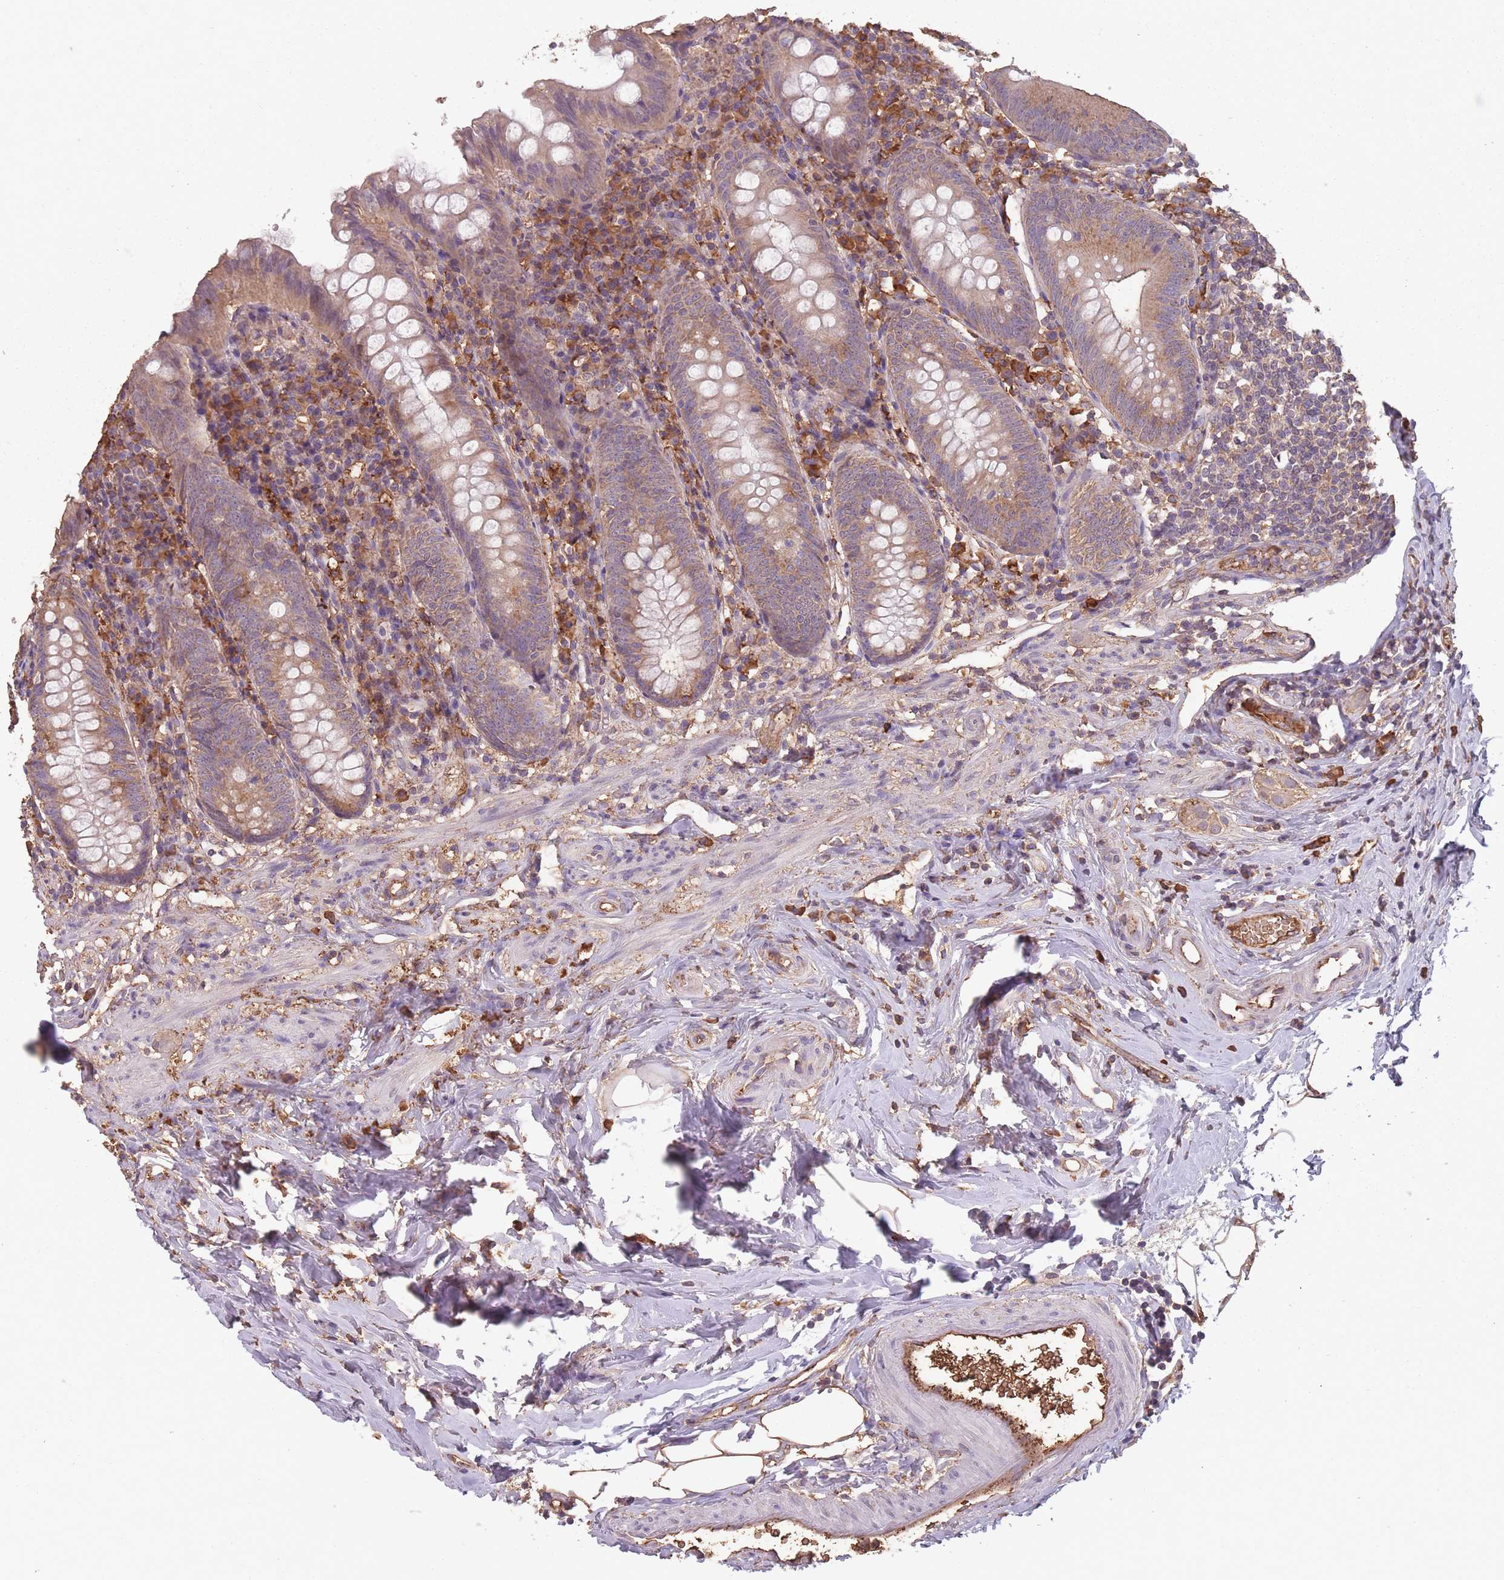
{"staining": {"intensity": "moderate", "quantity": ">75%", "location": "cytoplasmic/membranous"}, "tissue": "appendix", "cell_type": "Glandular cells", "image_type": "normal", "snomed": [{"axis": "morphology", "description": "Normal tissue, NOS"}, {"axis": "topography", "description": "Appendix"}], "caption": "Glandular cells reveal medium levels of moderate cytoplasmic/membranous positivity in approximately >75% of cells in normal human appendix. (IHC, brightfield microscopy, high magnification).", "gene": "SANBR", "patient": {"sex": "female", "age": 54}}